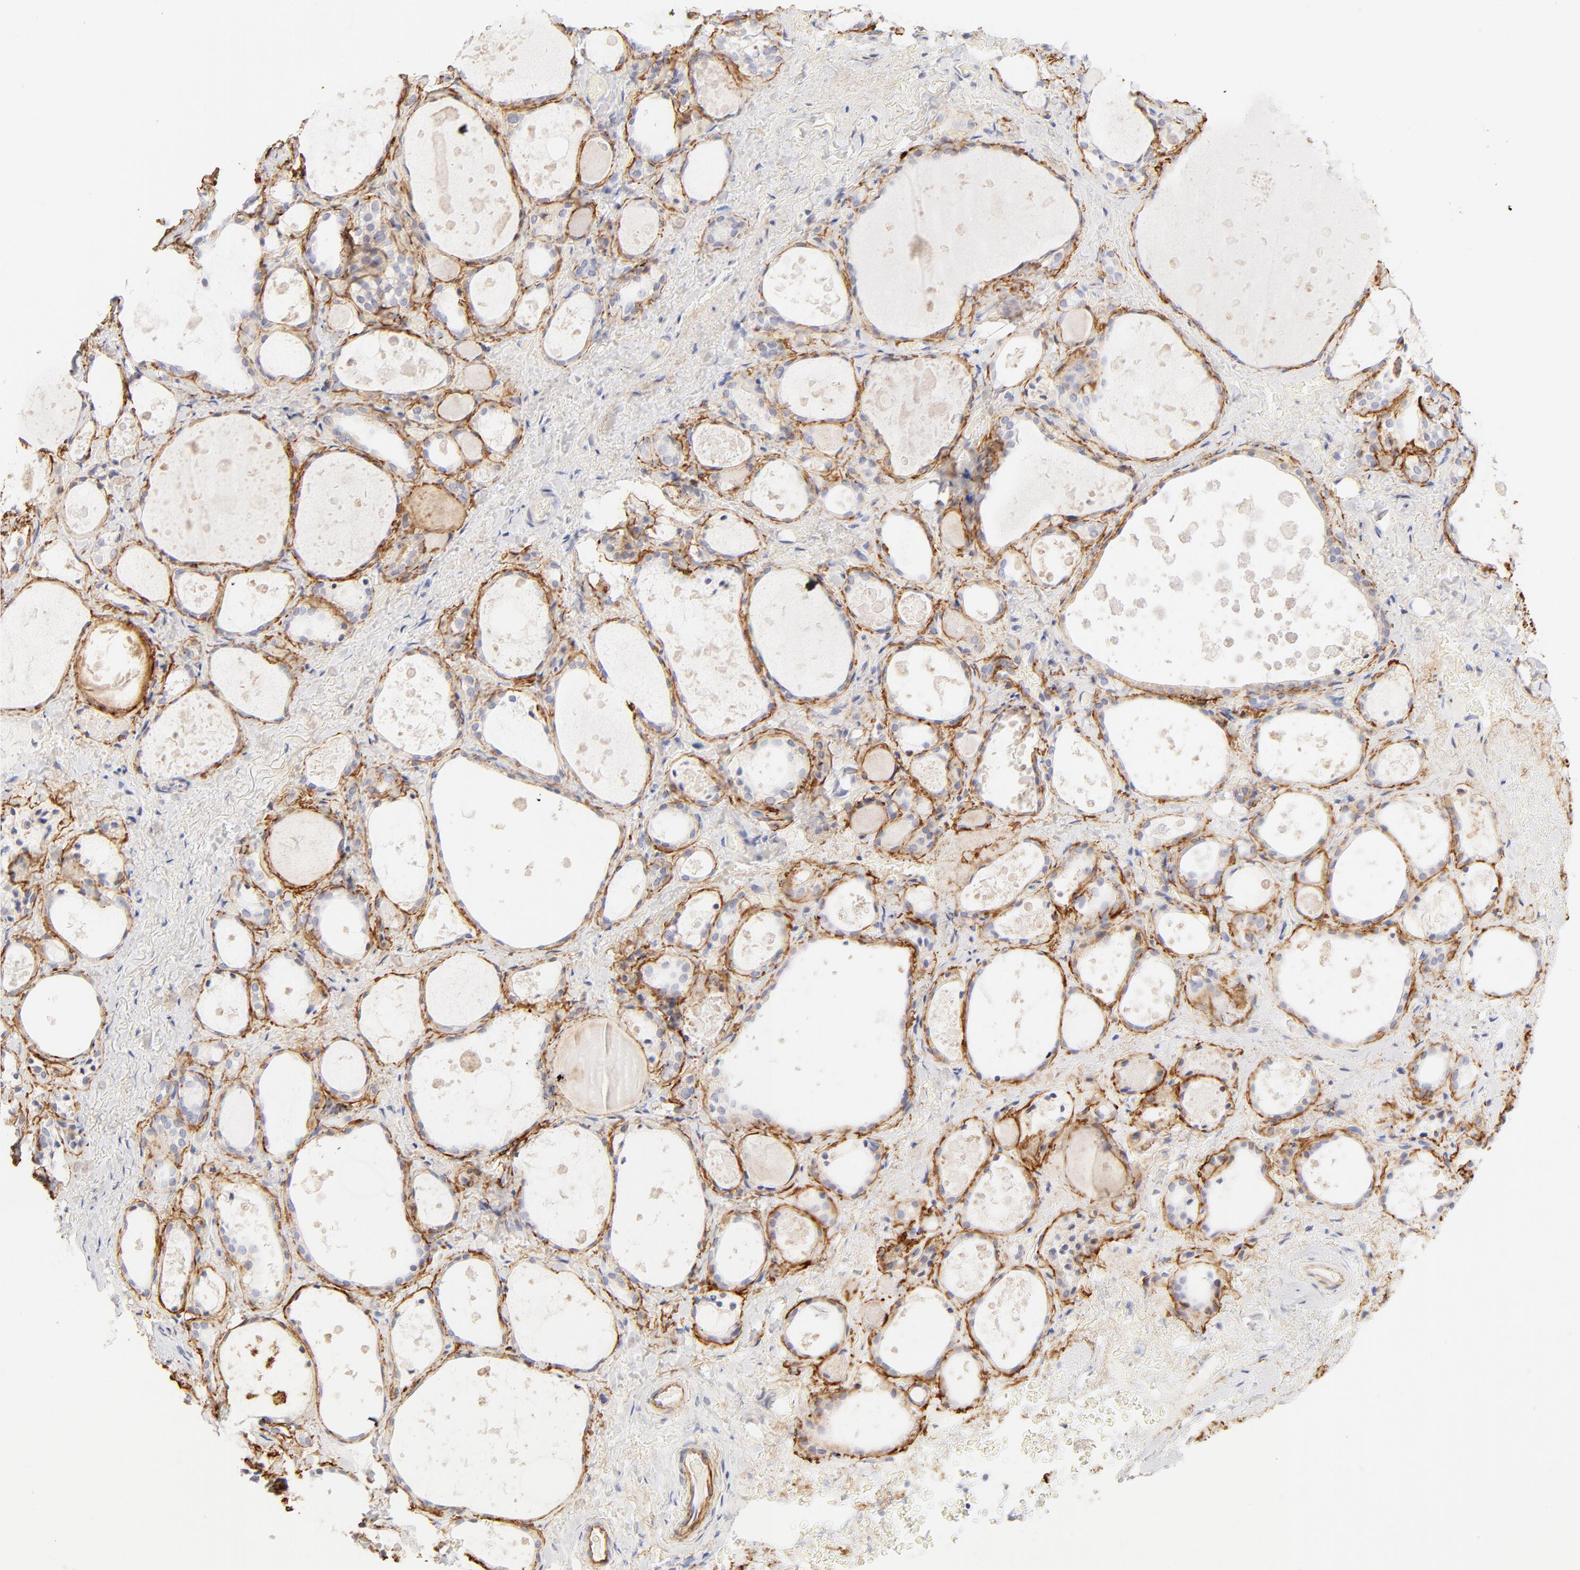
{"staining": {"intensity": "negative", "quantity": "none", "location": "none"}, "tissue": "thyroid gland", "cell_type": "Glandular cells", "image_type": "normal", "snomed": [{"axis": "morphology", "description": "Normal tissue, NOS"}, {"axis": "topography", "description": "Thyroid gland"}], "caption": "DAB immunohistochemical staining of benign thyroid gland reveals no significant expression in glandular cells. The staining was performed using DAB to visualize the protein expression in brown, while the nuclei were stained in blue with hematoxylin (Magnification: 20x).", "gene": "NPNT", "patient": {"sex": "female", "age": 75}}